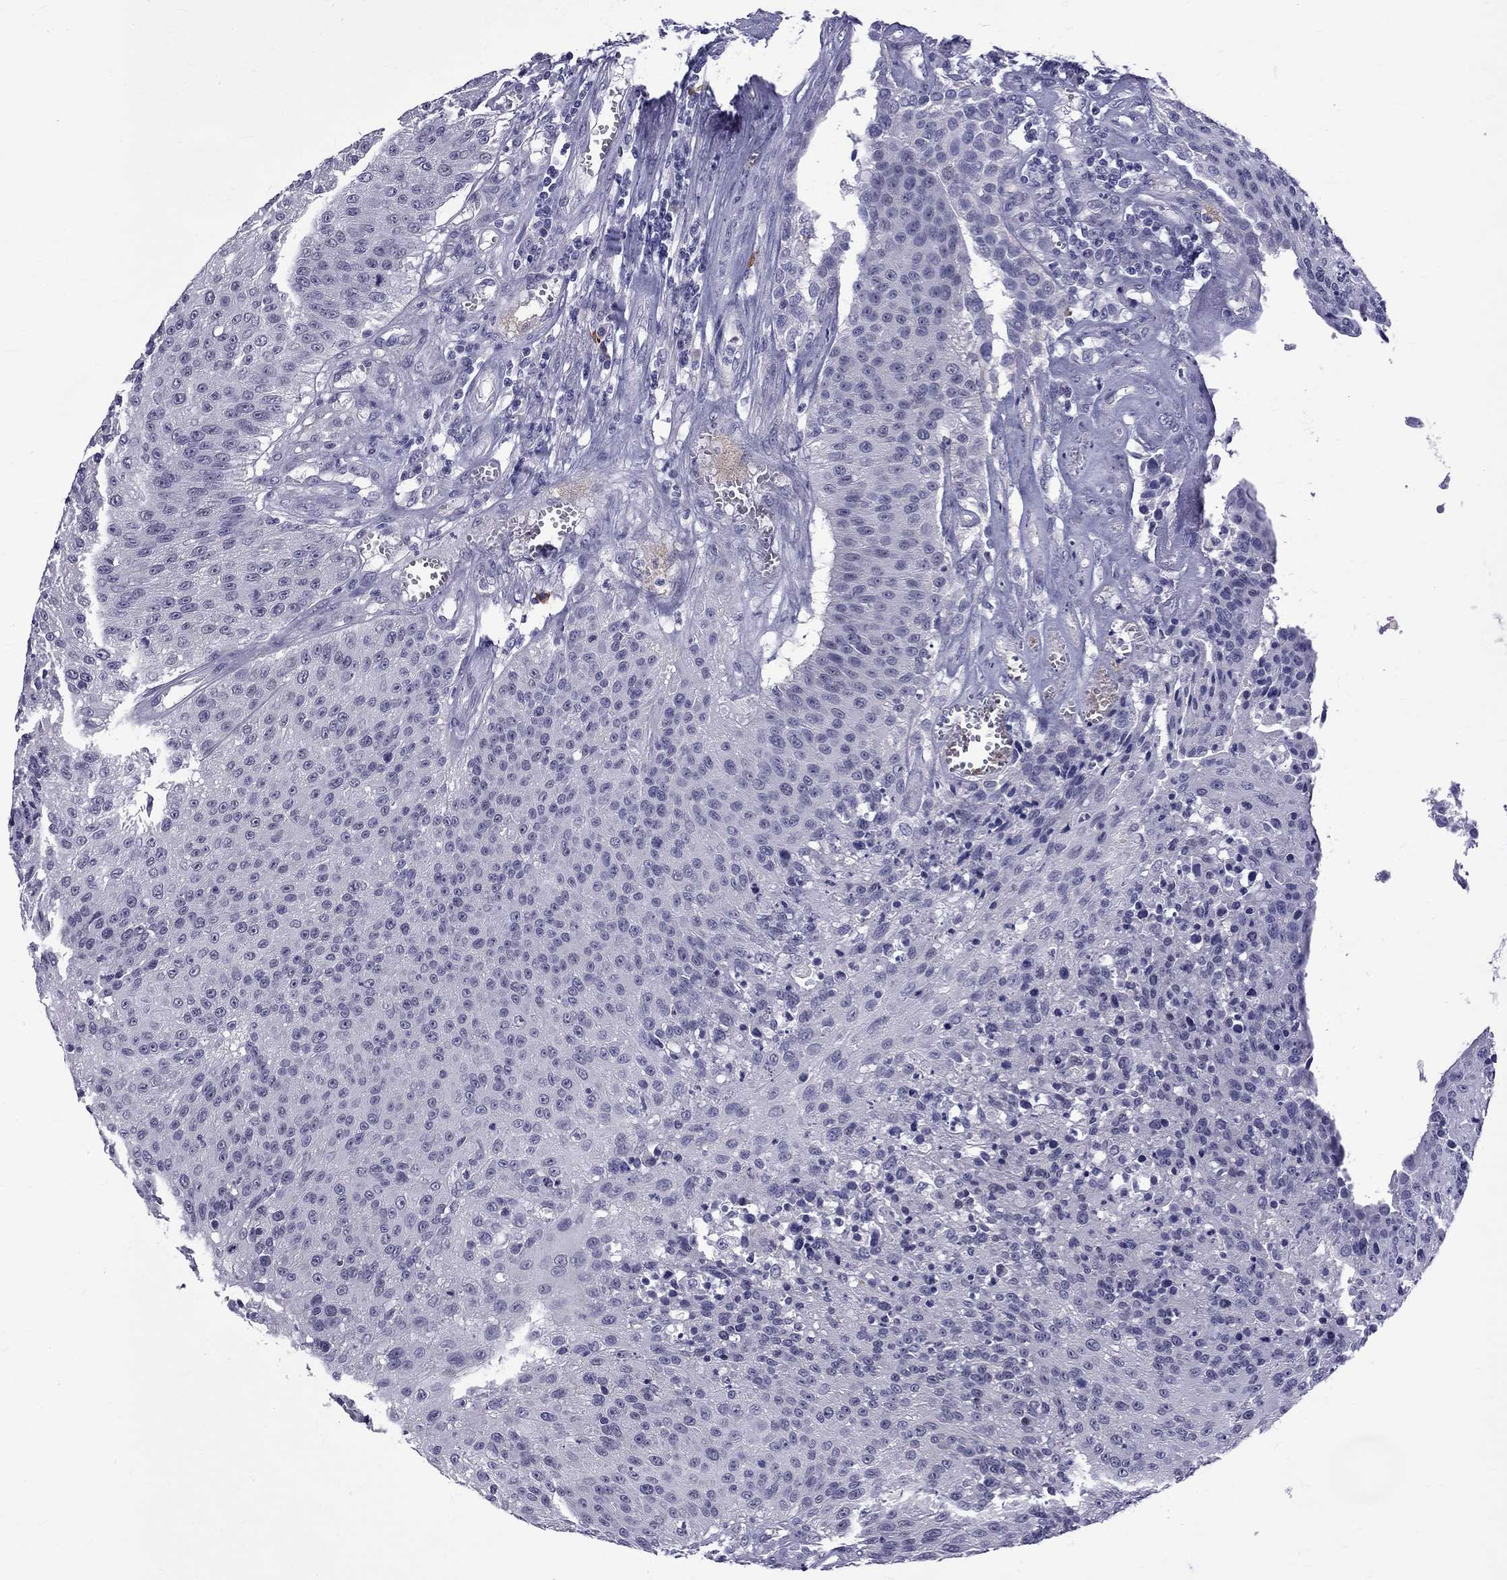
{"staining": {"intensity": "negative", "quantity": "none", "location": "none"}, "tissue": "urothelial cancer", "cell_type": "Tumor cells", "image_type": "cancer", "snomed": [{"axis": "morphology", "description": "Urothelial carcinoma, NOS"}, {"axis": "topography", "description": "Urinary bladder"}], "caption": "This is an immunohistochemistry histopathology image of transitional cell carcinoma. There is no staining in tumor cells.", "gene": "RTL9", "patient": {"sex": "male", "age": 55}}